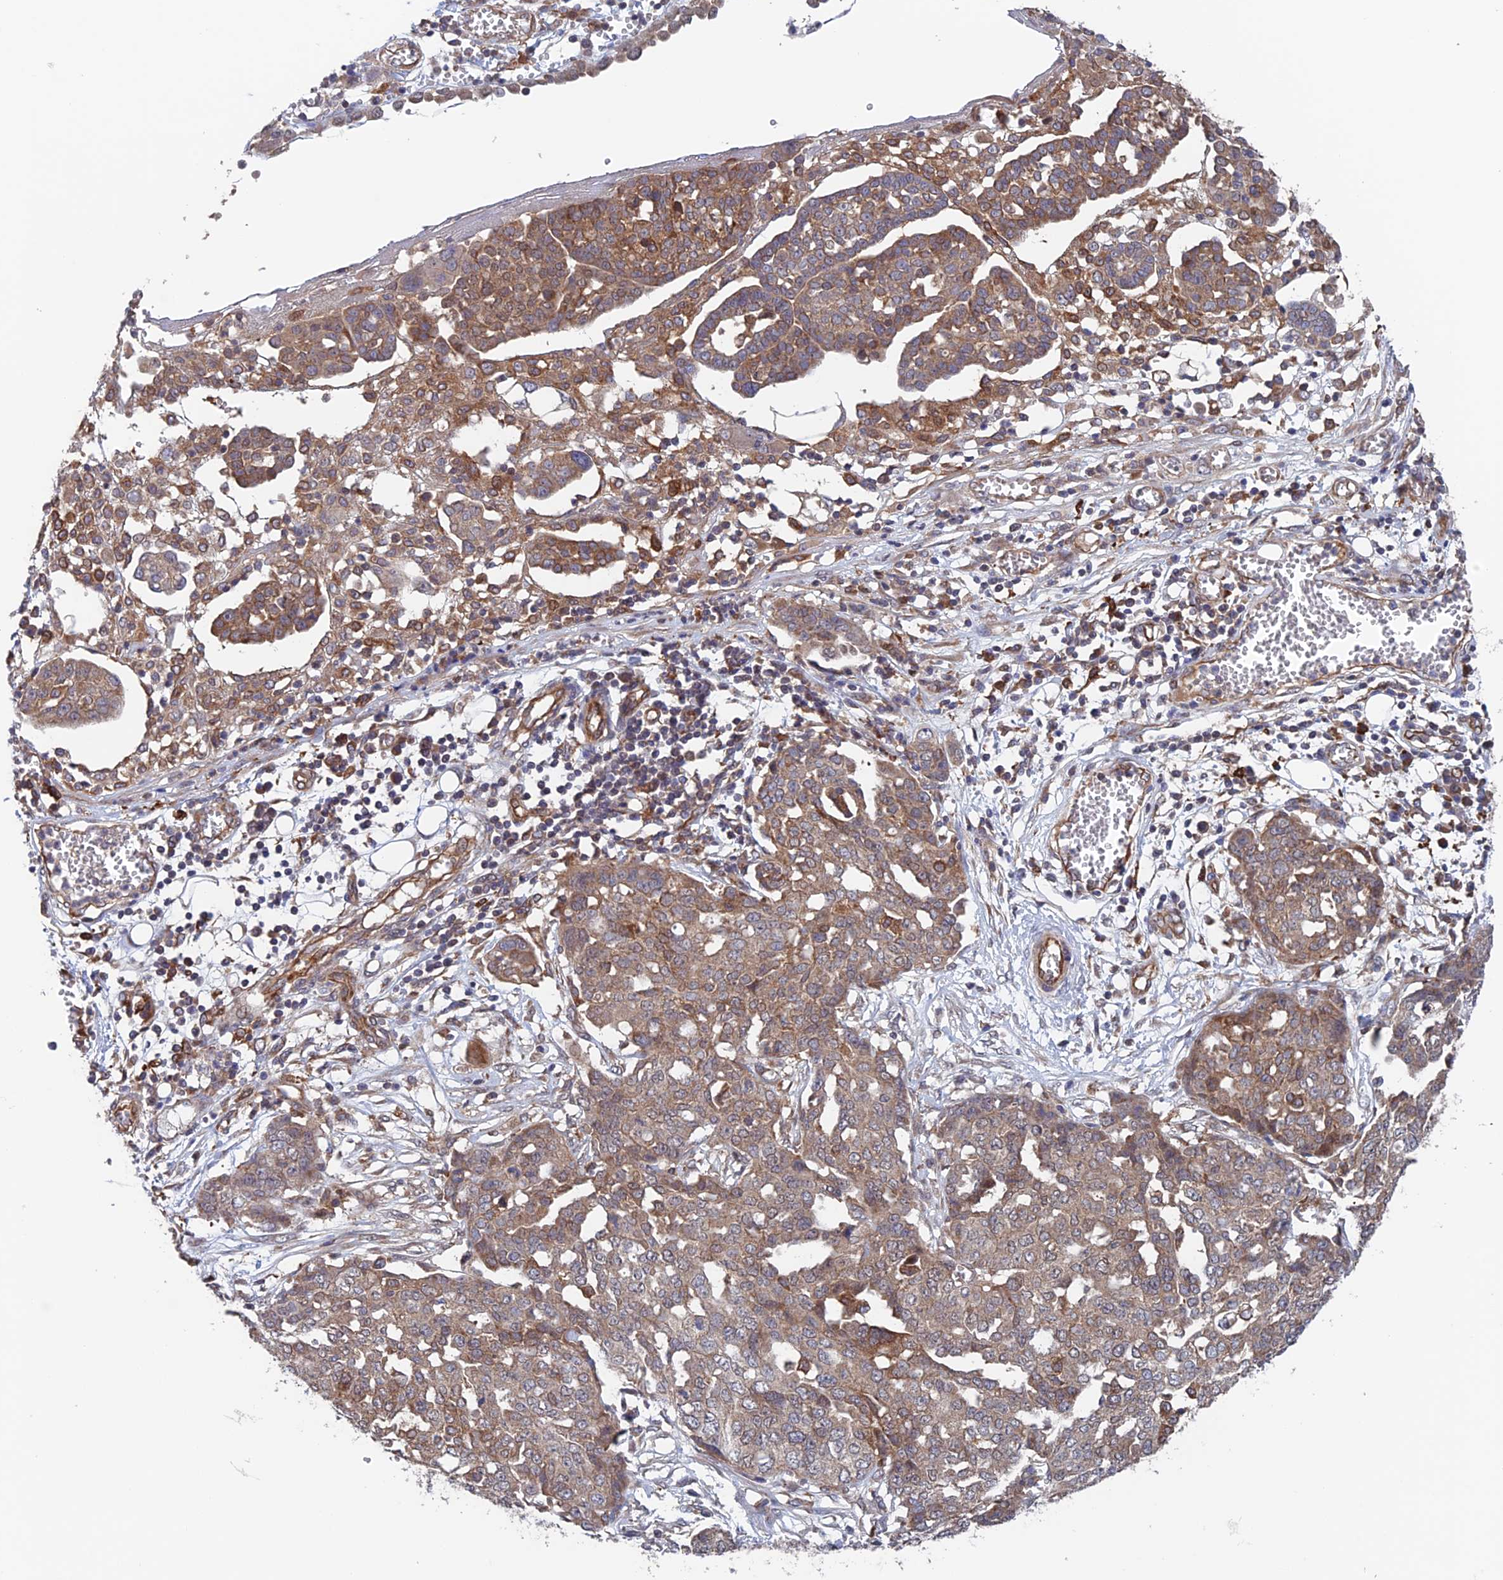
{"staining": {"intensity": "weak", "quantity": ">75%", "location": "cytoplasmic/membranous"}, "tissue": "ovarian cancer", "cell_type": "Tumor cells", "image_type": "cancer", "snomed": [{"axis": "morphology", "description": "Cystadenocarcinoma, serous, NOS"}, {"axis": "topography", "description": "Soft tissue"}, {"axis": "topography", "description": "Ovary"}], "caption": "A low amount of weak cytoplasmic/membranous positivity is seen in about >75% of tumor cells in ovarian serous cystadenocarcinoma tissue. (DAB (3,3'-diaminobenzidine) IHC with brightfield microscopy, high magnification).", "gene": "NUDT16L1", "patient": {"sex": "female", "age": 57}}